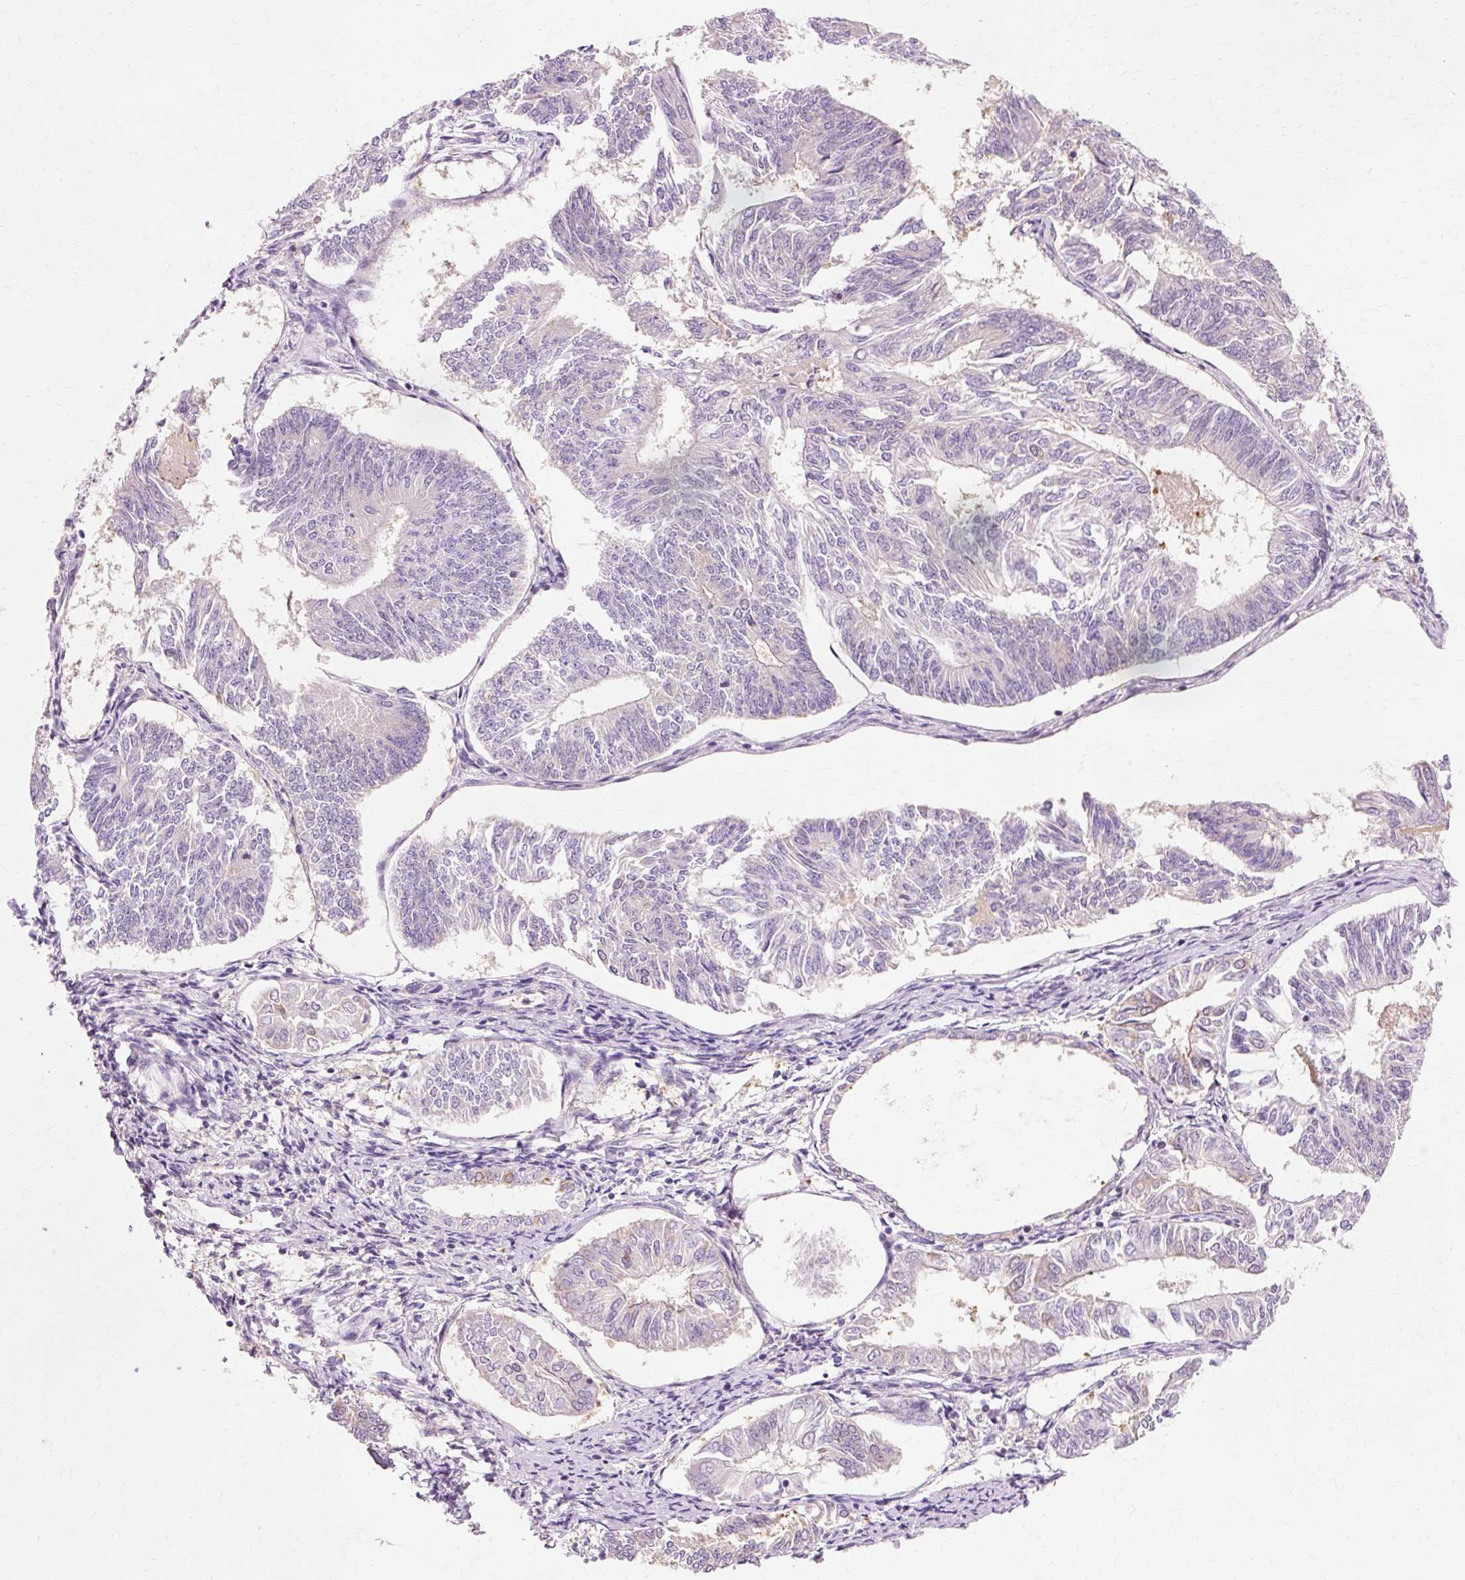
{"staining": {"intensity": "negative", "quantity": "none", "location": "none"}, "tissue": "endometrial cancer", "cell_type": "Tumor cells", "image_type": "cancer", "snomed": [{"axis": "morphology", "description": "Adenocarcinoma, NOS"}, {"axis": "topography", "description": "Endometrium"}], "caption": "Immunohistochemical staining of endometrial adenocarcinoma demonstrates no significant positivity in tumor cells.", "gene": "VN1R2", "patient": {"sex": "female", "age": 58}}